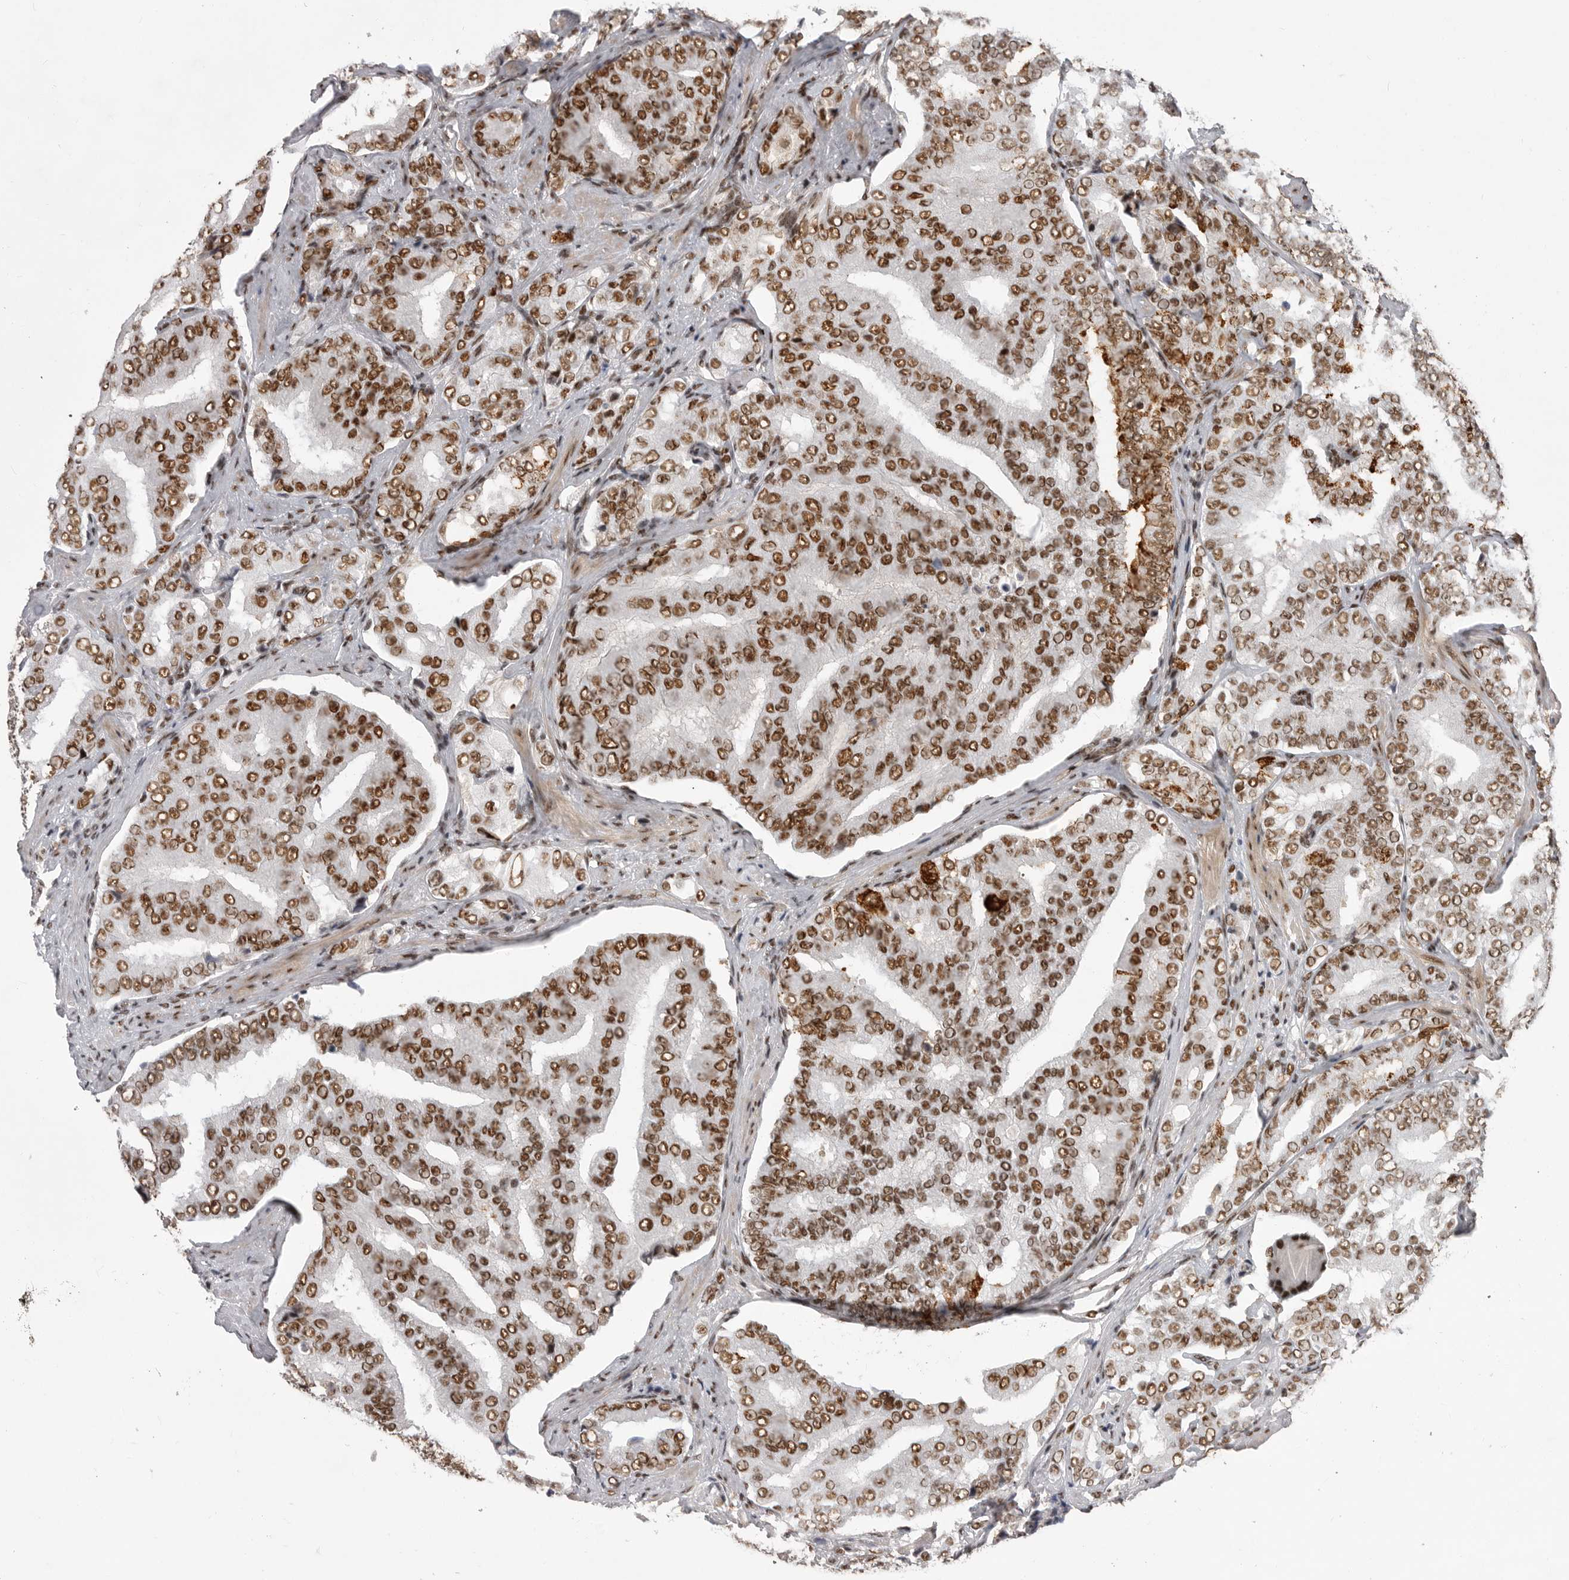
{"staining": {"intensity": "moderate", "quantity": ">75%", "location": "nuclear"}, "tissue": "prostate cancer", "cell_type": "Tumor cells", "image_type": "cancer", "snomed": [{"axis": "morphology", "description": "Adenocarcinoma, High grade"}, {"axis": "topography", "description": "Prostate"}], "caption": "Prostate high-grade adenocarcinoma stained with IHC reveals moderate nuclear staining in approximately >75% of tumor cells.", "gene": "PPP1R8", "patient": {"sex": "male", "age": 58}}